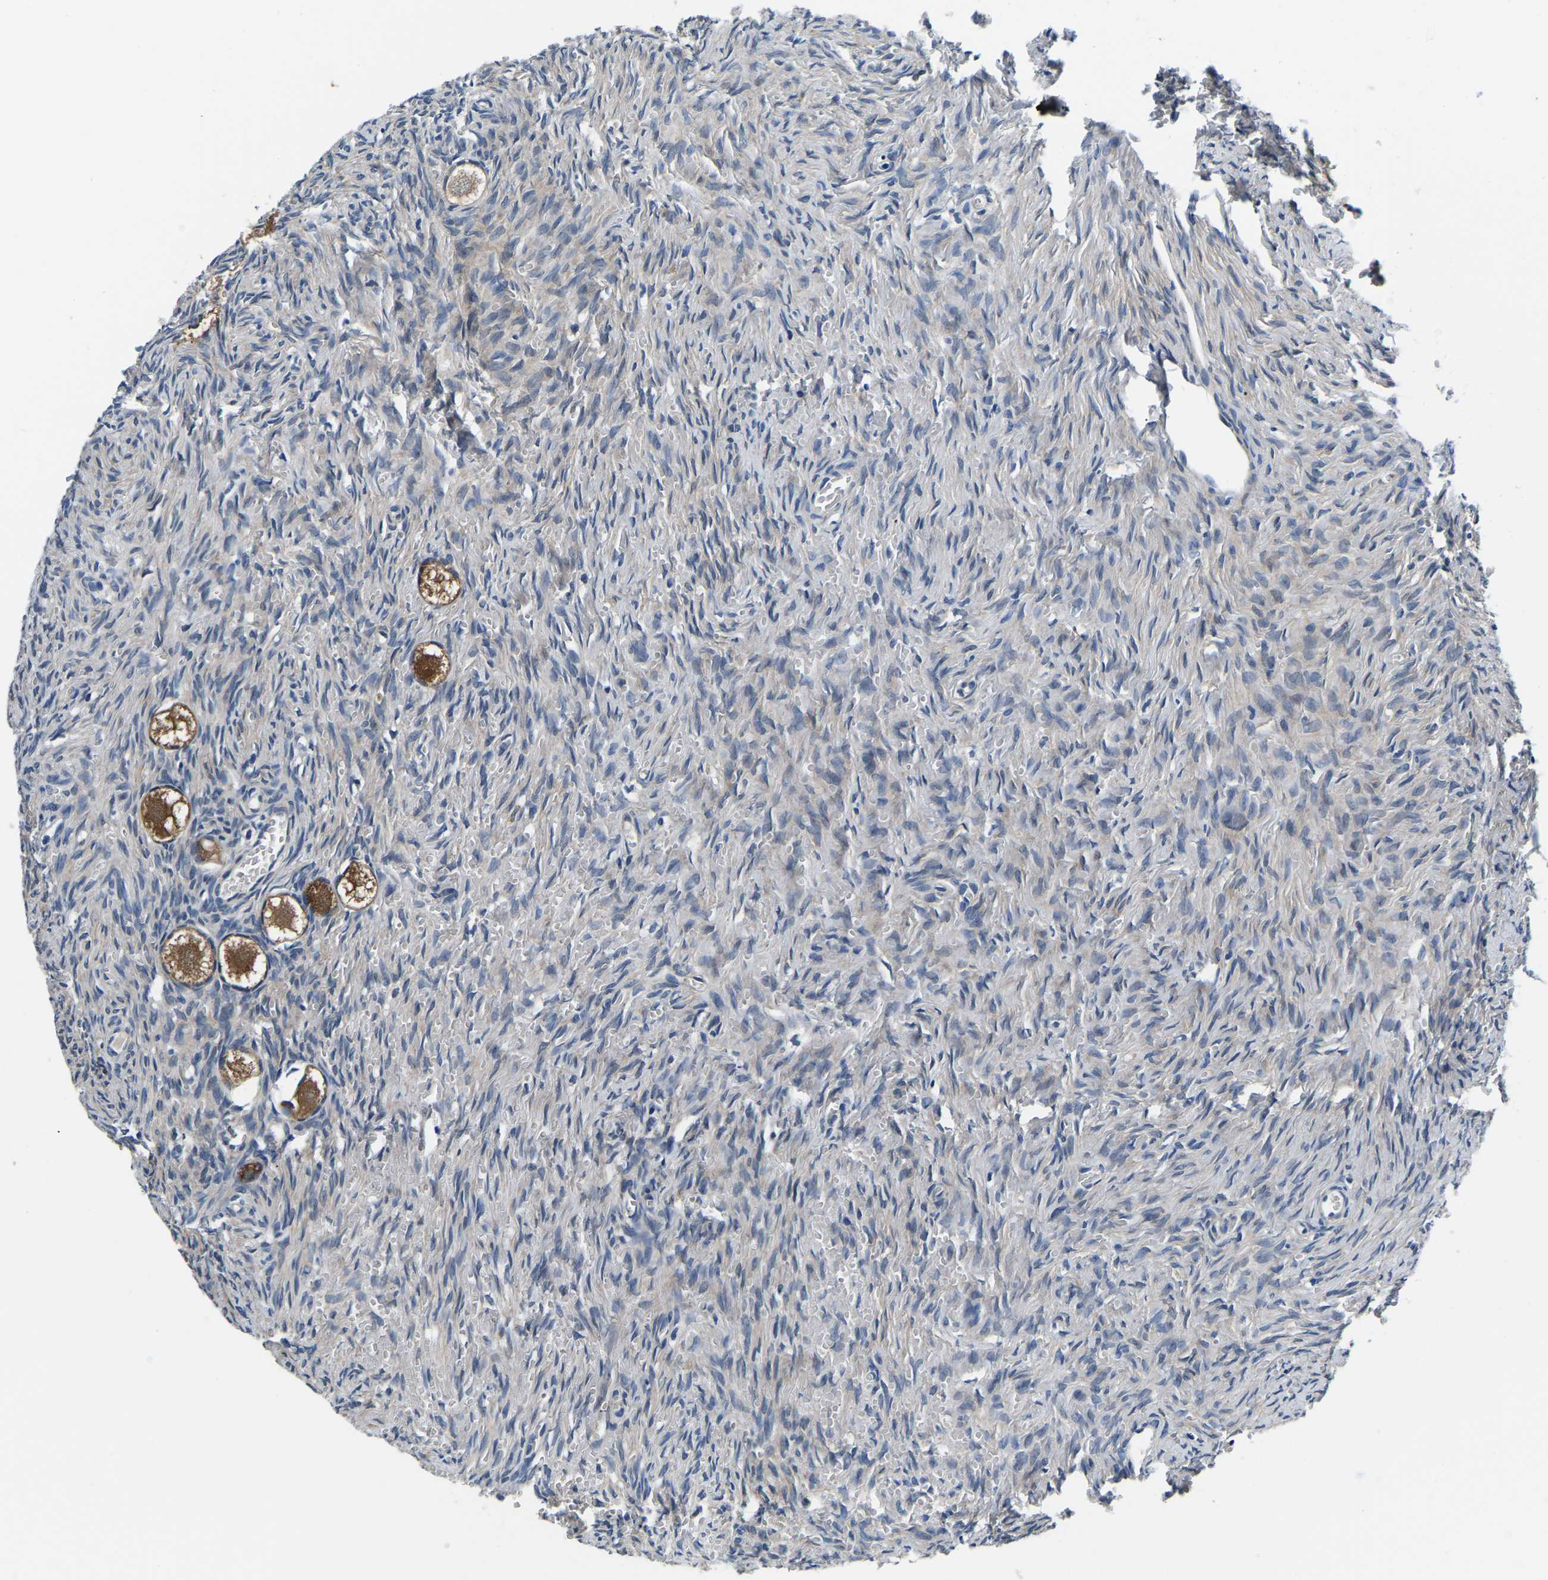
{"staining": {"intensity": "moderate", "quantity": ">75%", "location": "cytoplasmic/membranous"}, "tissue": "ovary", "cell_type": "Follicle cells", "image_type": "normal", "snomed": [{"axis": "morphology", "description": "Normal tissue, NOS"}, {"axis": "topography", "description": "Ovary"}], "caption": "A medium amount of moderate cytoplasmic/membranous staining is seen in about >75% of follicle cells in unremarkable ovary.", "gene": "ACO1", "patient": {"sex": "female", "age": 27}}